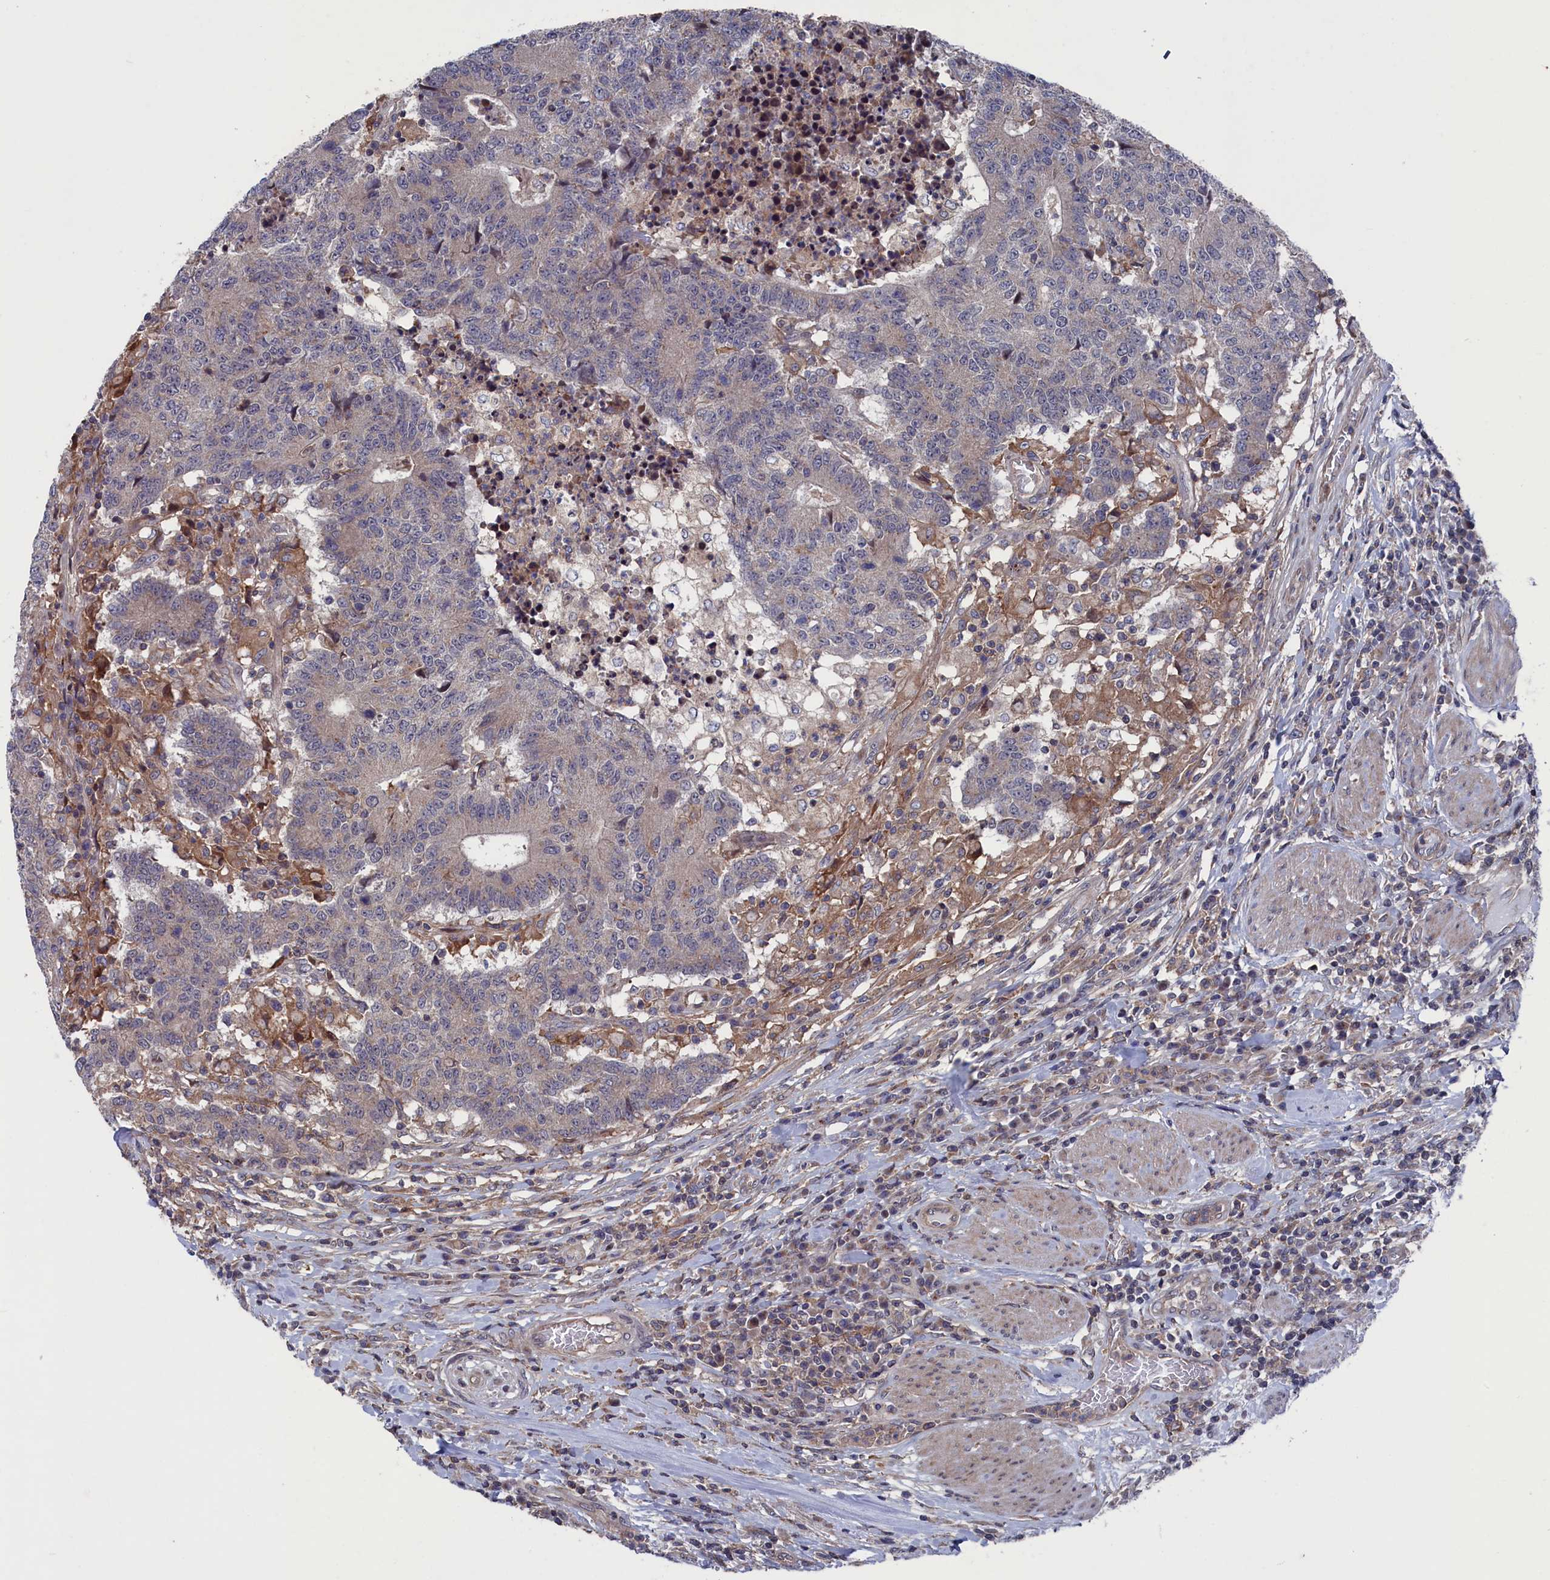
{"staining": {"intensity": "negative", "quantity": "none", "location": "none"}, "tissue": "colorectal cancer", "cell_type": "Tumor cells", "image_type": "cancer", "snomed": [{"axis": "morphology", "description": "Adenocarcinoma, NOS"}, {"axis": "topography", "description": "Colon"}], "caption": "IHC micrograph of neoplastic tissue: human colorectal cancer (adenocarcinoma) stained with DAB reveals no significant protein staining in tumor cells.", "gene": "SPATA13", "patient": {"sex": "female", "age": 75}}